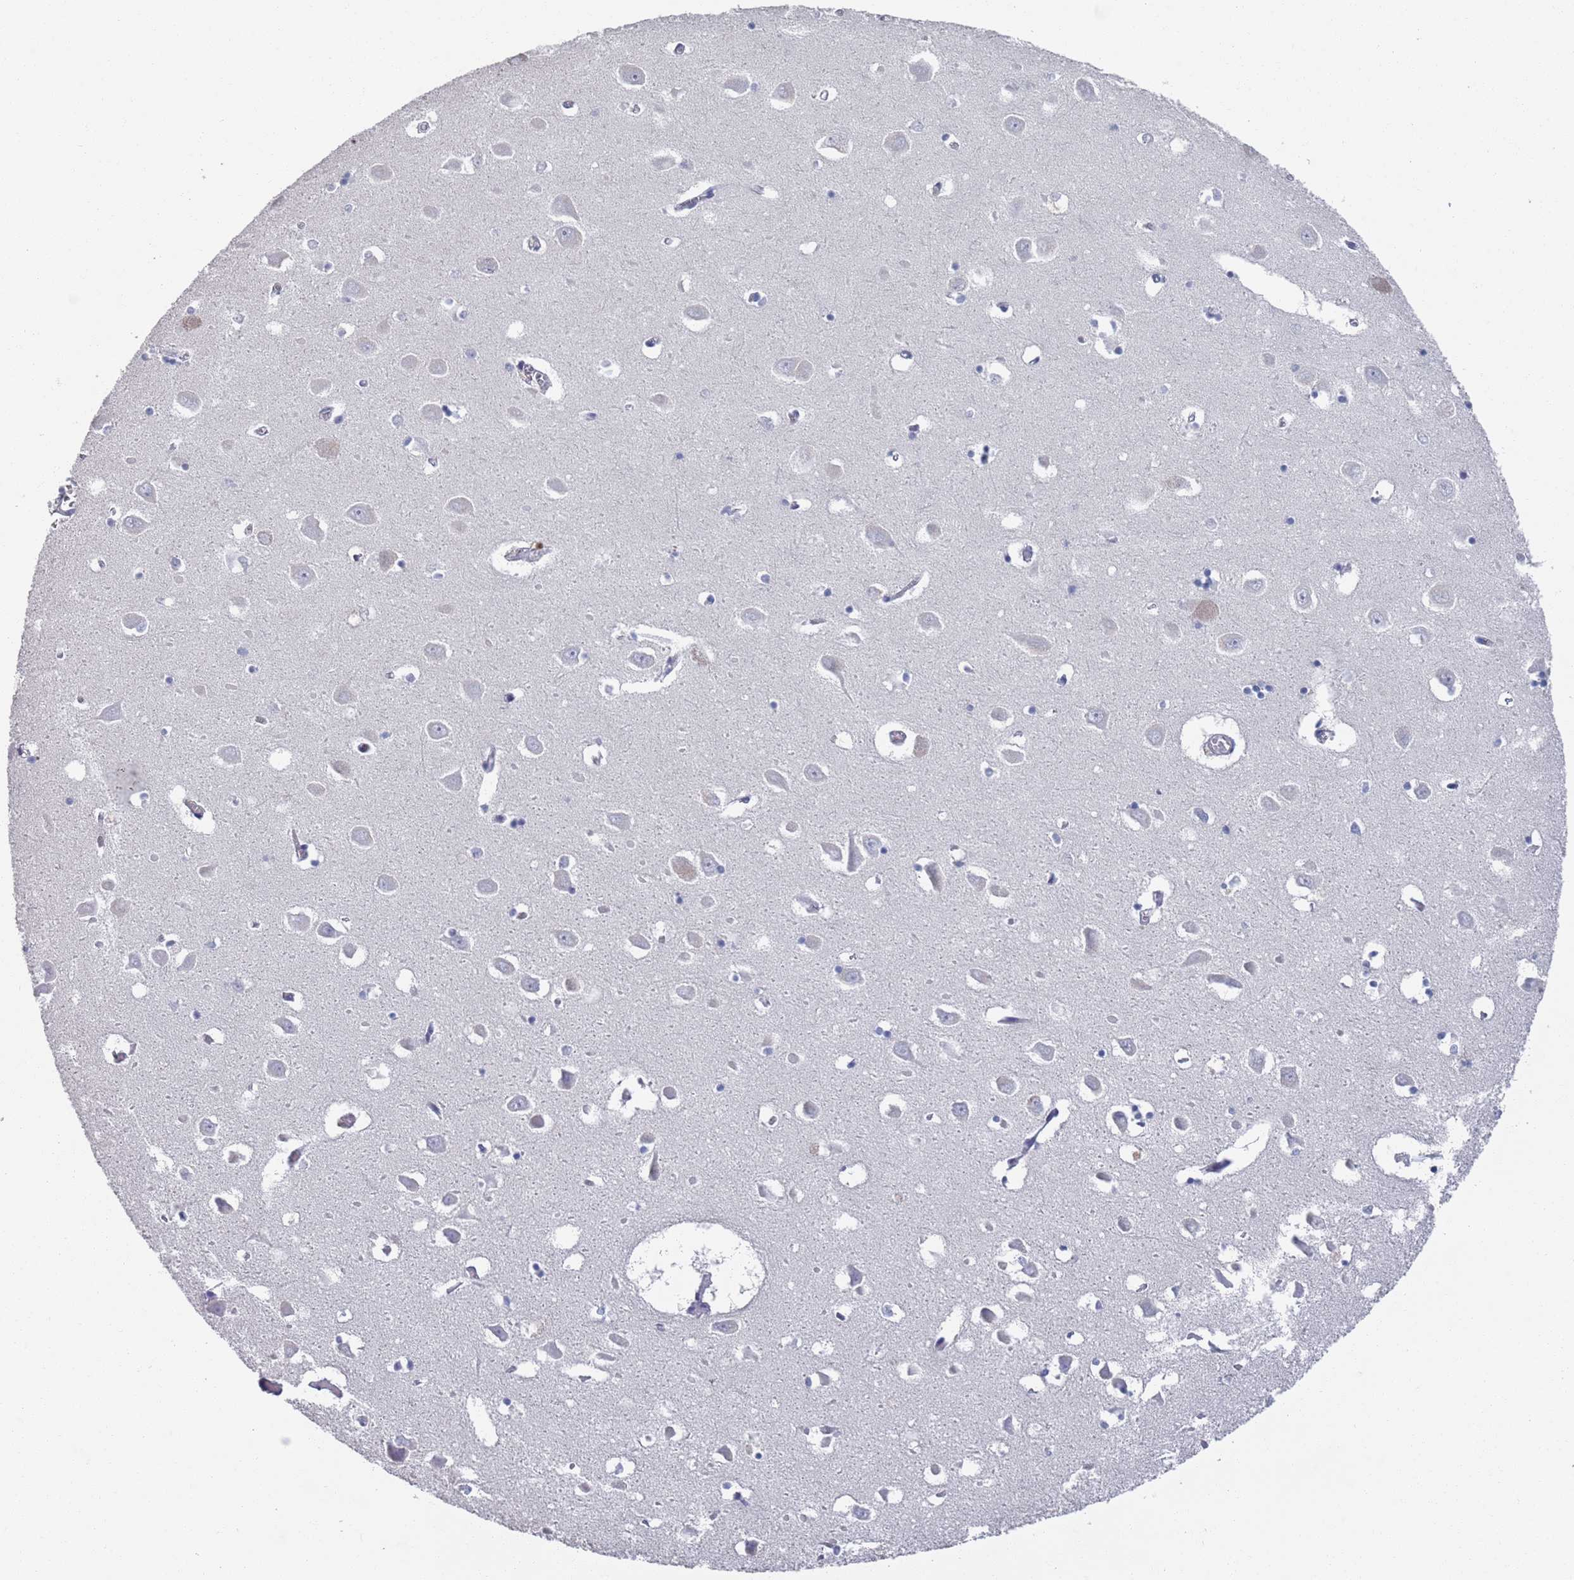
{"staining": {"intensity": "negative", "quantity": "none", "location": "none"}, "tissue": "hippocampus", "cell_type": "Glial cells", "image_type": "normal", "snomed": [{"axis": "morphology", "description": "Normal tissue, NOS"}, {"axis": "topography", "description": "Hippocampus"}], "caption": "This is a histopathology image of immunohistochemistry staining of normal hippocampus, which shows no expression in glial cells.", "gene": "PROM2", "patient": {"sex": "male", "age": 70}}